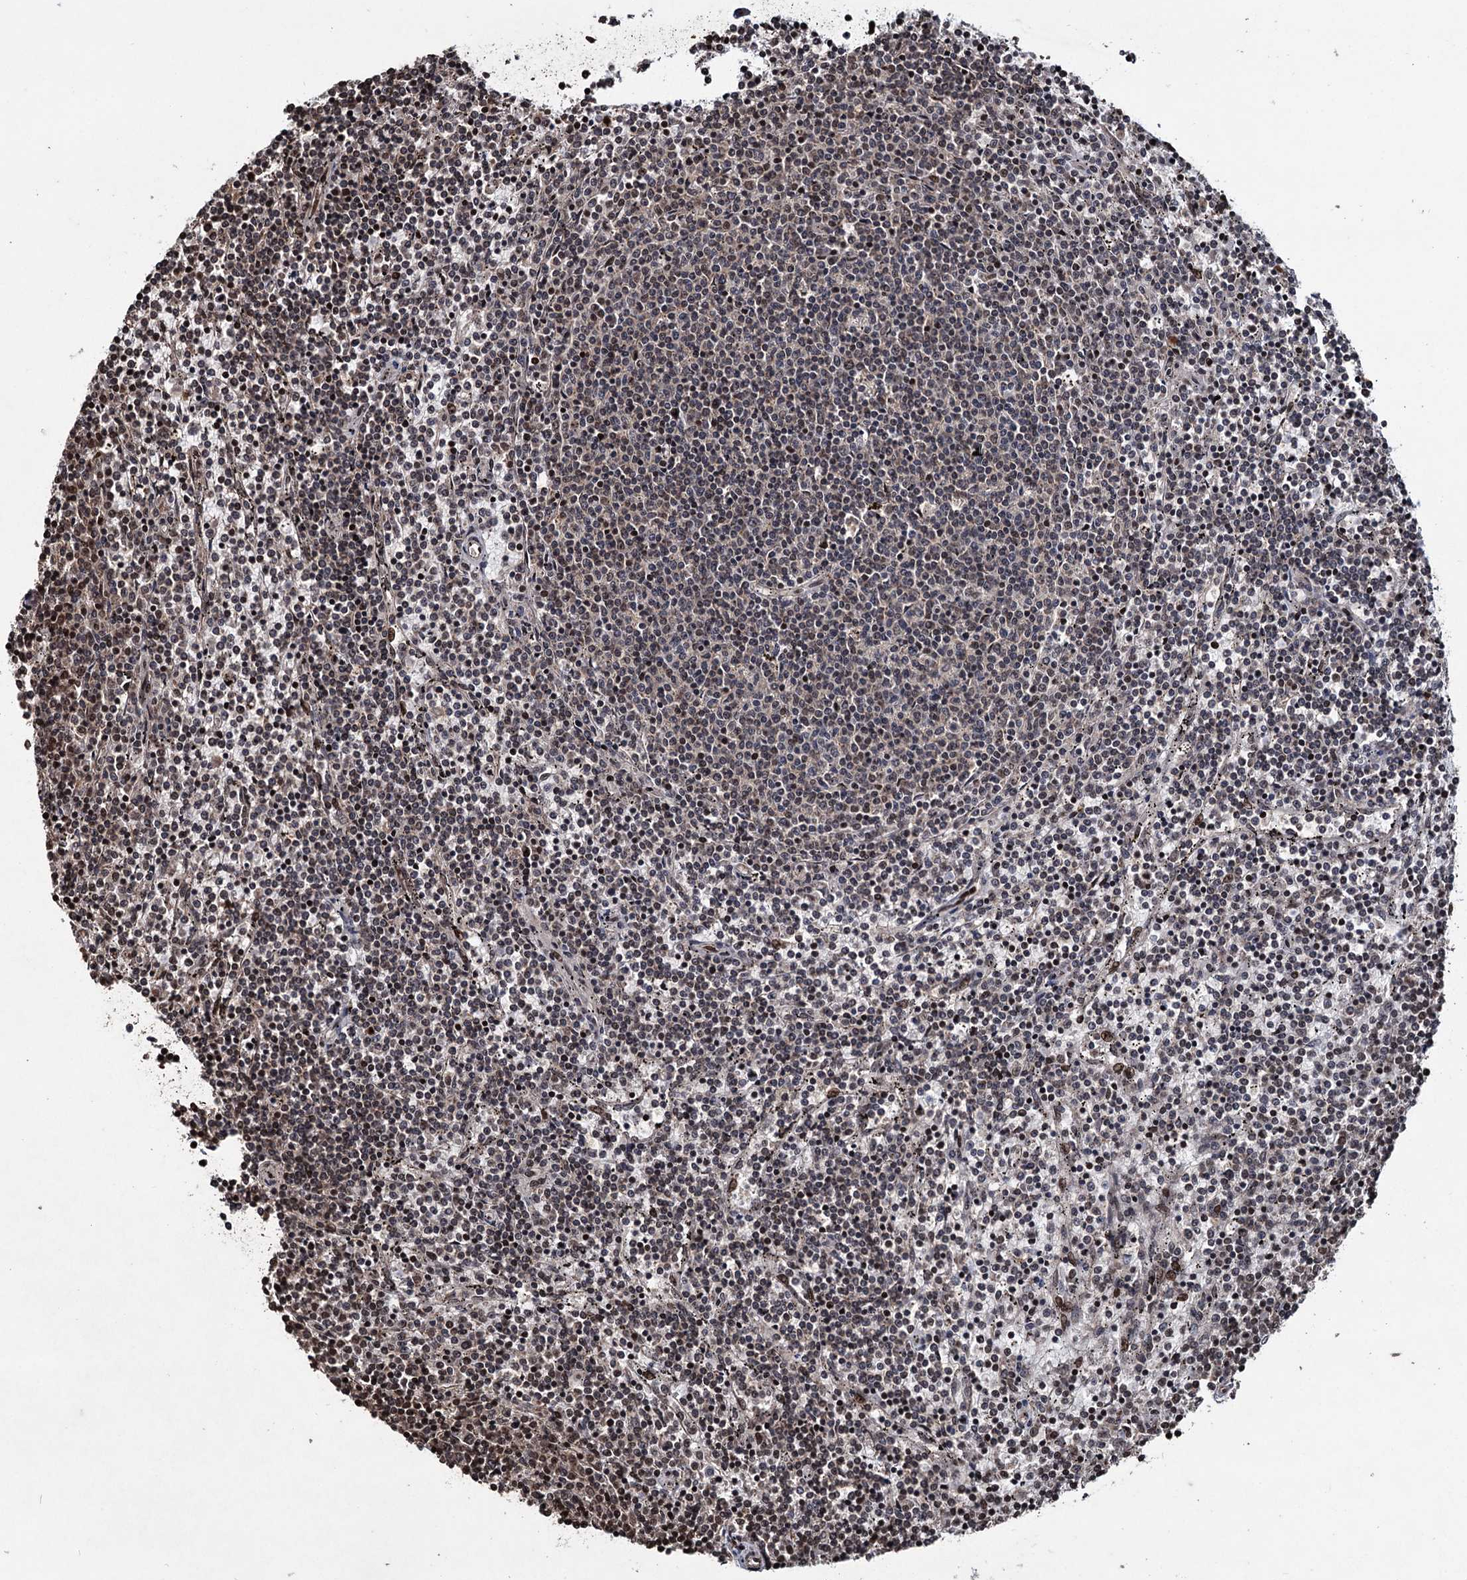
{"staining": {"intensity": "weak", "quantity": "25%-75%", "location": "nuclear"}, "tissue": "lymphoma", "cell_type": "Tumor cells", "image_type": "cancer", "snomed": [{"axis": "morphology", "description": "Malignant lymphoma, non-Hodgkin's type, Low grade"}, {"axis": "topography", "description": "Spleen"}], "caption": "There is low levels of weak nuclear expression in tumor cells of low-grade malignant lymphoma, non-Hodgkin's type, as demonstrated by immunohistochemical staining (brown color).", "gene": "EYA4", "patient": {"sex": "female", "age": 50}}